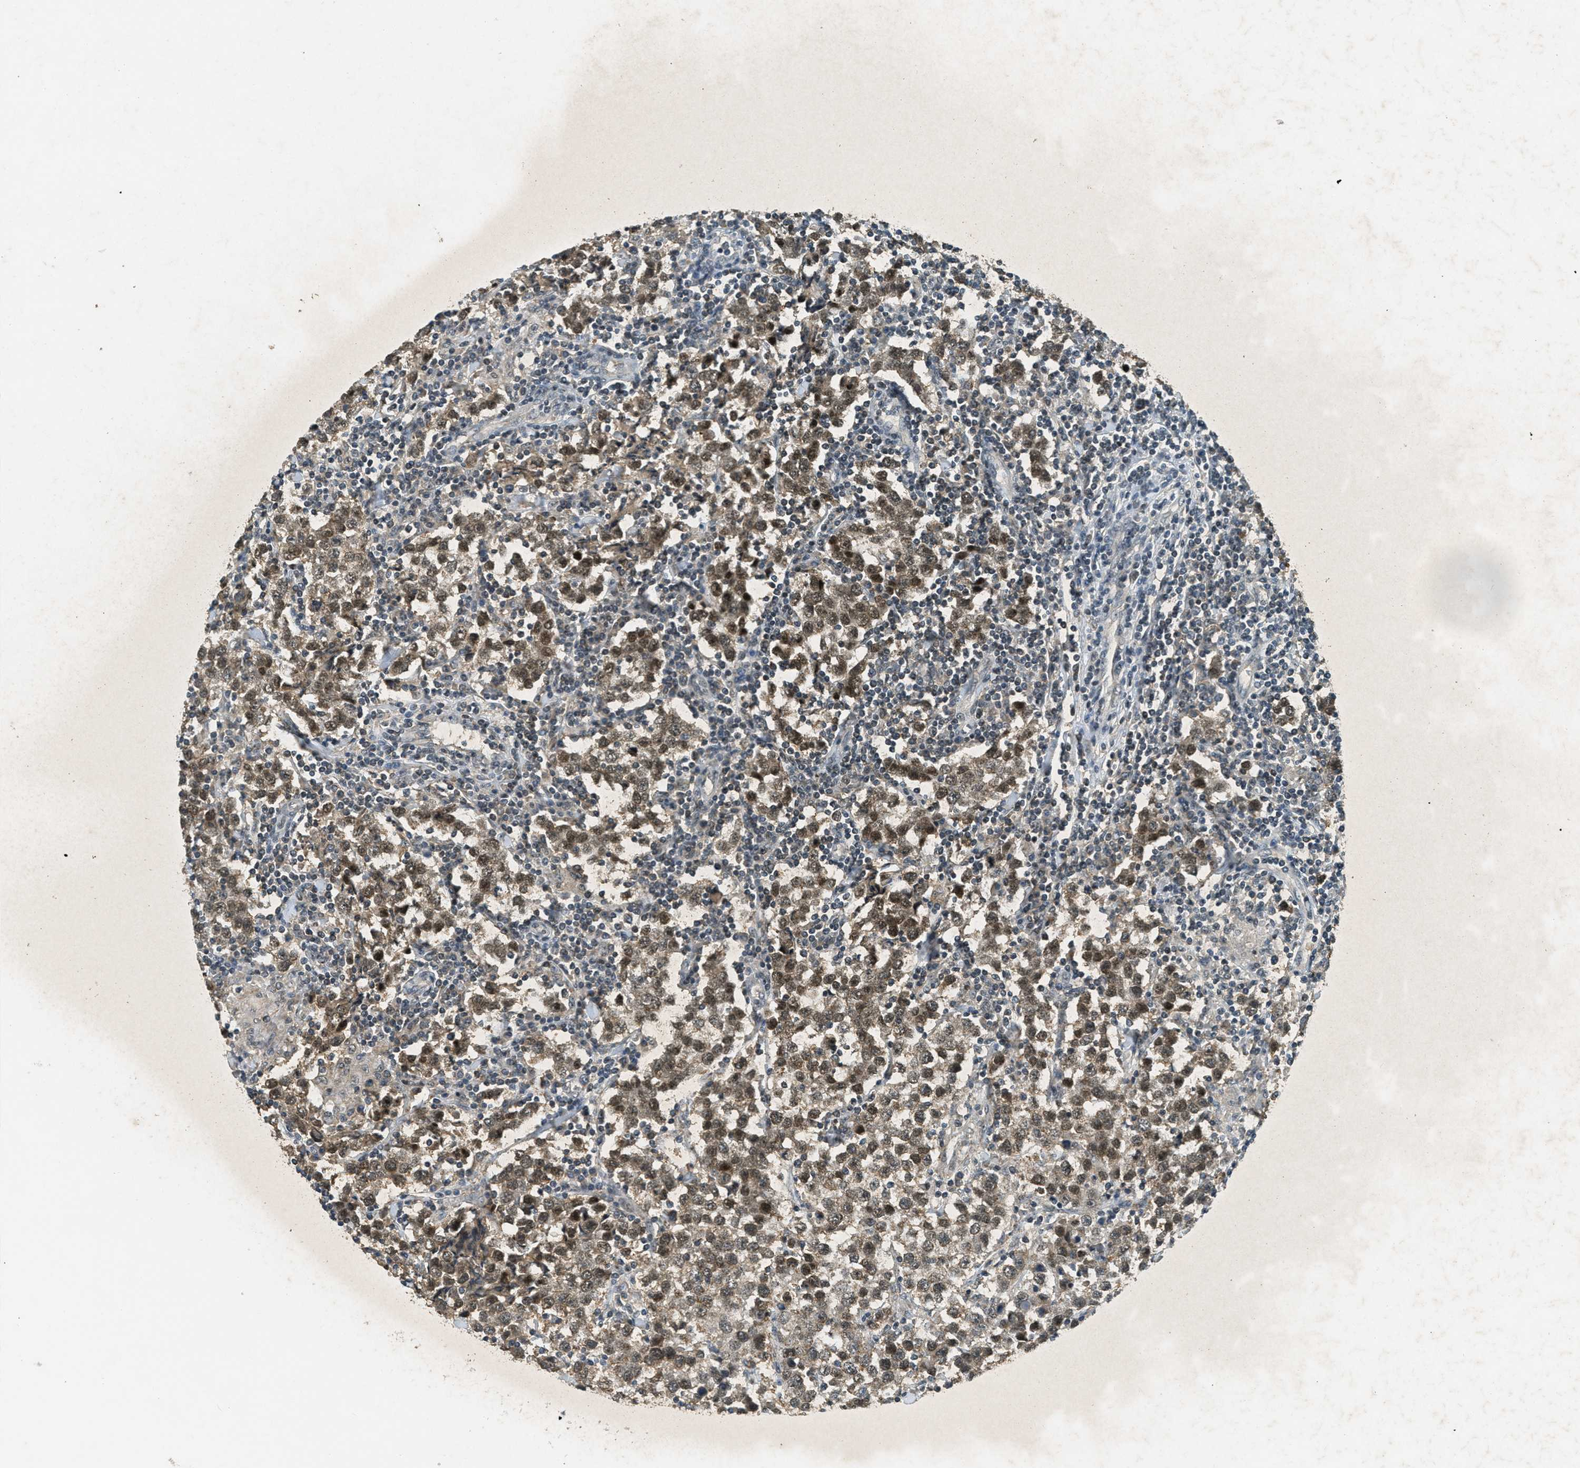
{"staining": {"intensity": "moderate", "quantity": ">75%", "location": "cytoplasmic/membranous,nuclear"}, "tissue": "testis cancer", "cell_type": "Tumor cells", "image_type": "cancer", "snomed": [{"axis": "morphology", "description": "Seminoma, NOS"}, {"axis": "morphology", "description": "Carcinoma, Embryonal, NOS"}, {"axis": "topography", "description": "Testis"}], "caption": "Approximately >75% of tumor cells in testis seminoma display moderate cytoplasmic/membranous and nuclear protein expression as visualized by brown immunohistochemical staining.", "gene": "TCF20", "patient": {"sex": "male", "age": 36}}